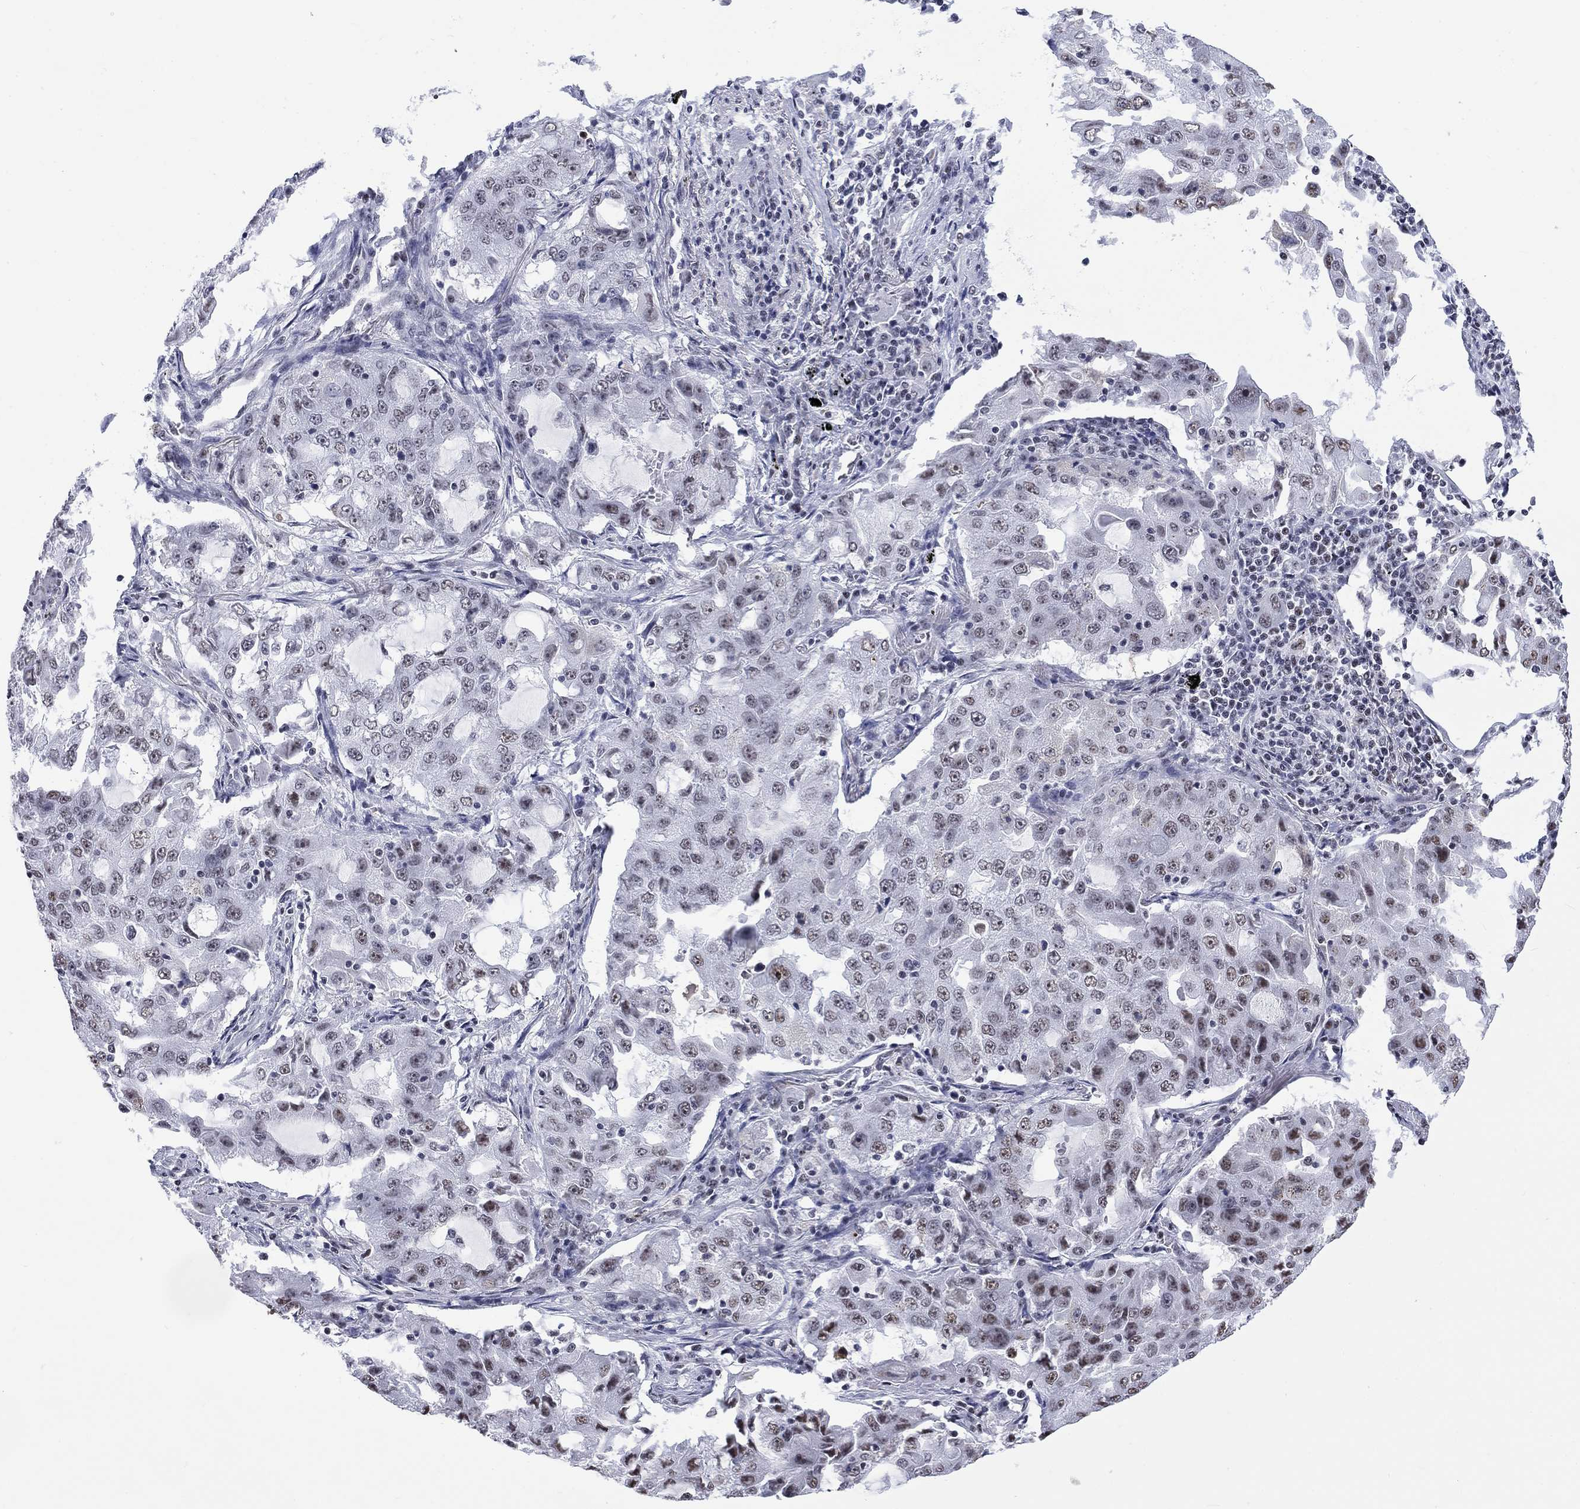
{"staining": {"intensity": "moderate", "quantity": "<25%", "location": "nuclear"}, "tissue": "lung cancer", "cell_type": "Tumor cells", "image_type": "cancer", "snomed": [{"axis": "morphology", "description": "Adenocarcinoma, NOS"}, {"axis": "topography", "description": "Lung"}], "caption": "Lung cancer (adenocarcinoma) stained with a protein marker shows moderate staining in tumor cells.", "gene": "CSRNP3", "patient": {"sex": "female", "age": 61}}